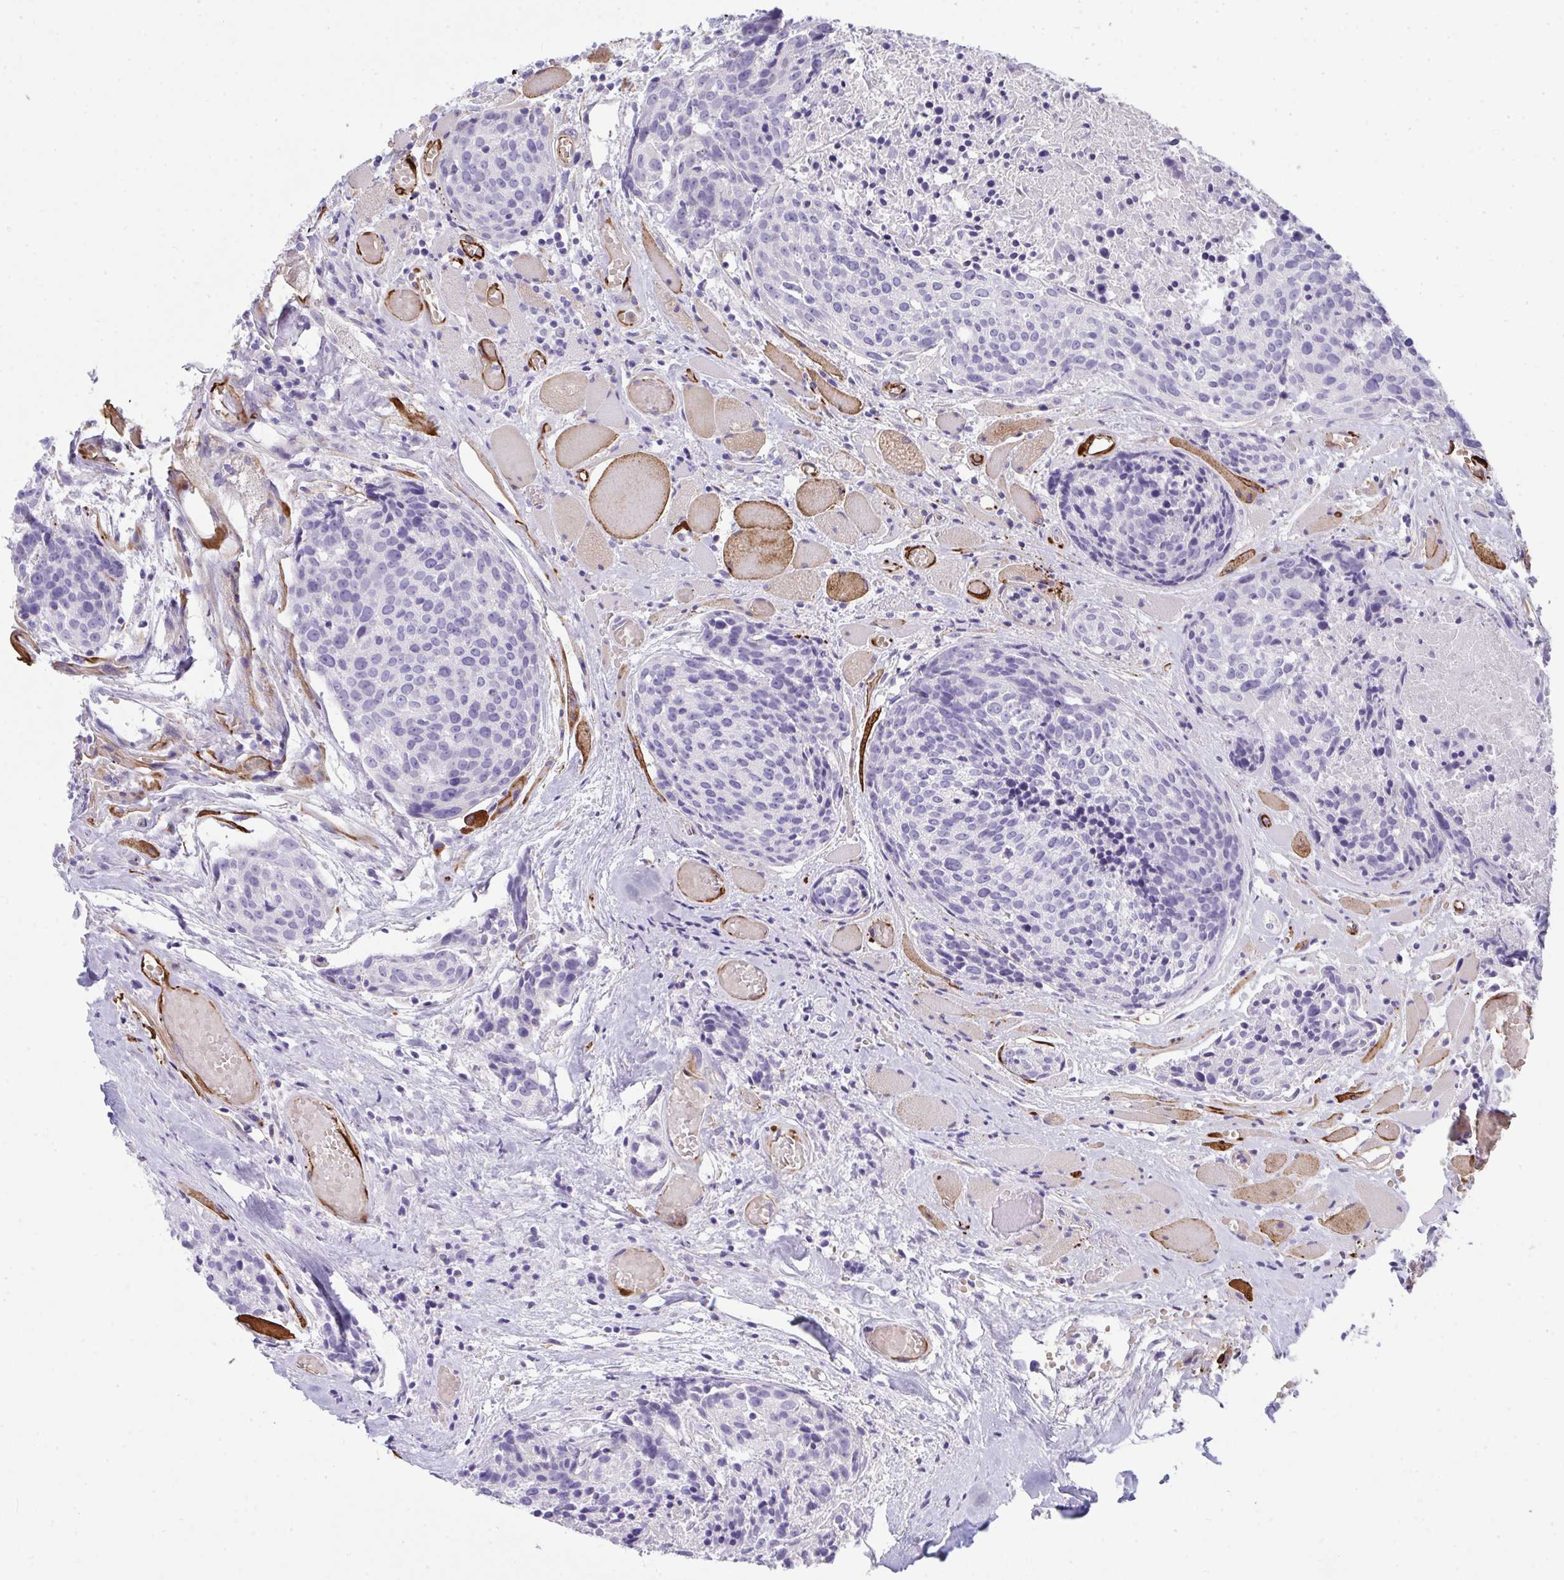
{"staining": {"intensity": "negative", "quantity": "none", "location": "none"}, "tissue": "head and neck cancer", "cell_type": "Tumor cells", "image_type": "cancer", "snomed": [{"axis": "morphology", "description": "Squamous cell carcinoma, NOS"}, {"axis": "topography", "description": "Oral tissue"}, {"axis": "topography", "description": "Head-Neck"}], "caption": "This histopathology image is of squamous cell carcinoma (head and neck) stained with immunohistochemistry to label a protein in brown with the nuclei are counter-stained blue. There is no staining in tumor cells.", "gene": "SLC35B1", "patient": {"sex": "male", "age": 64}}